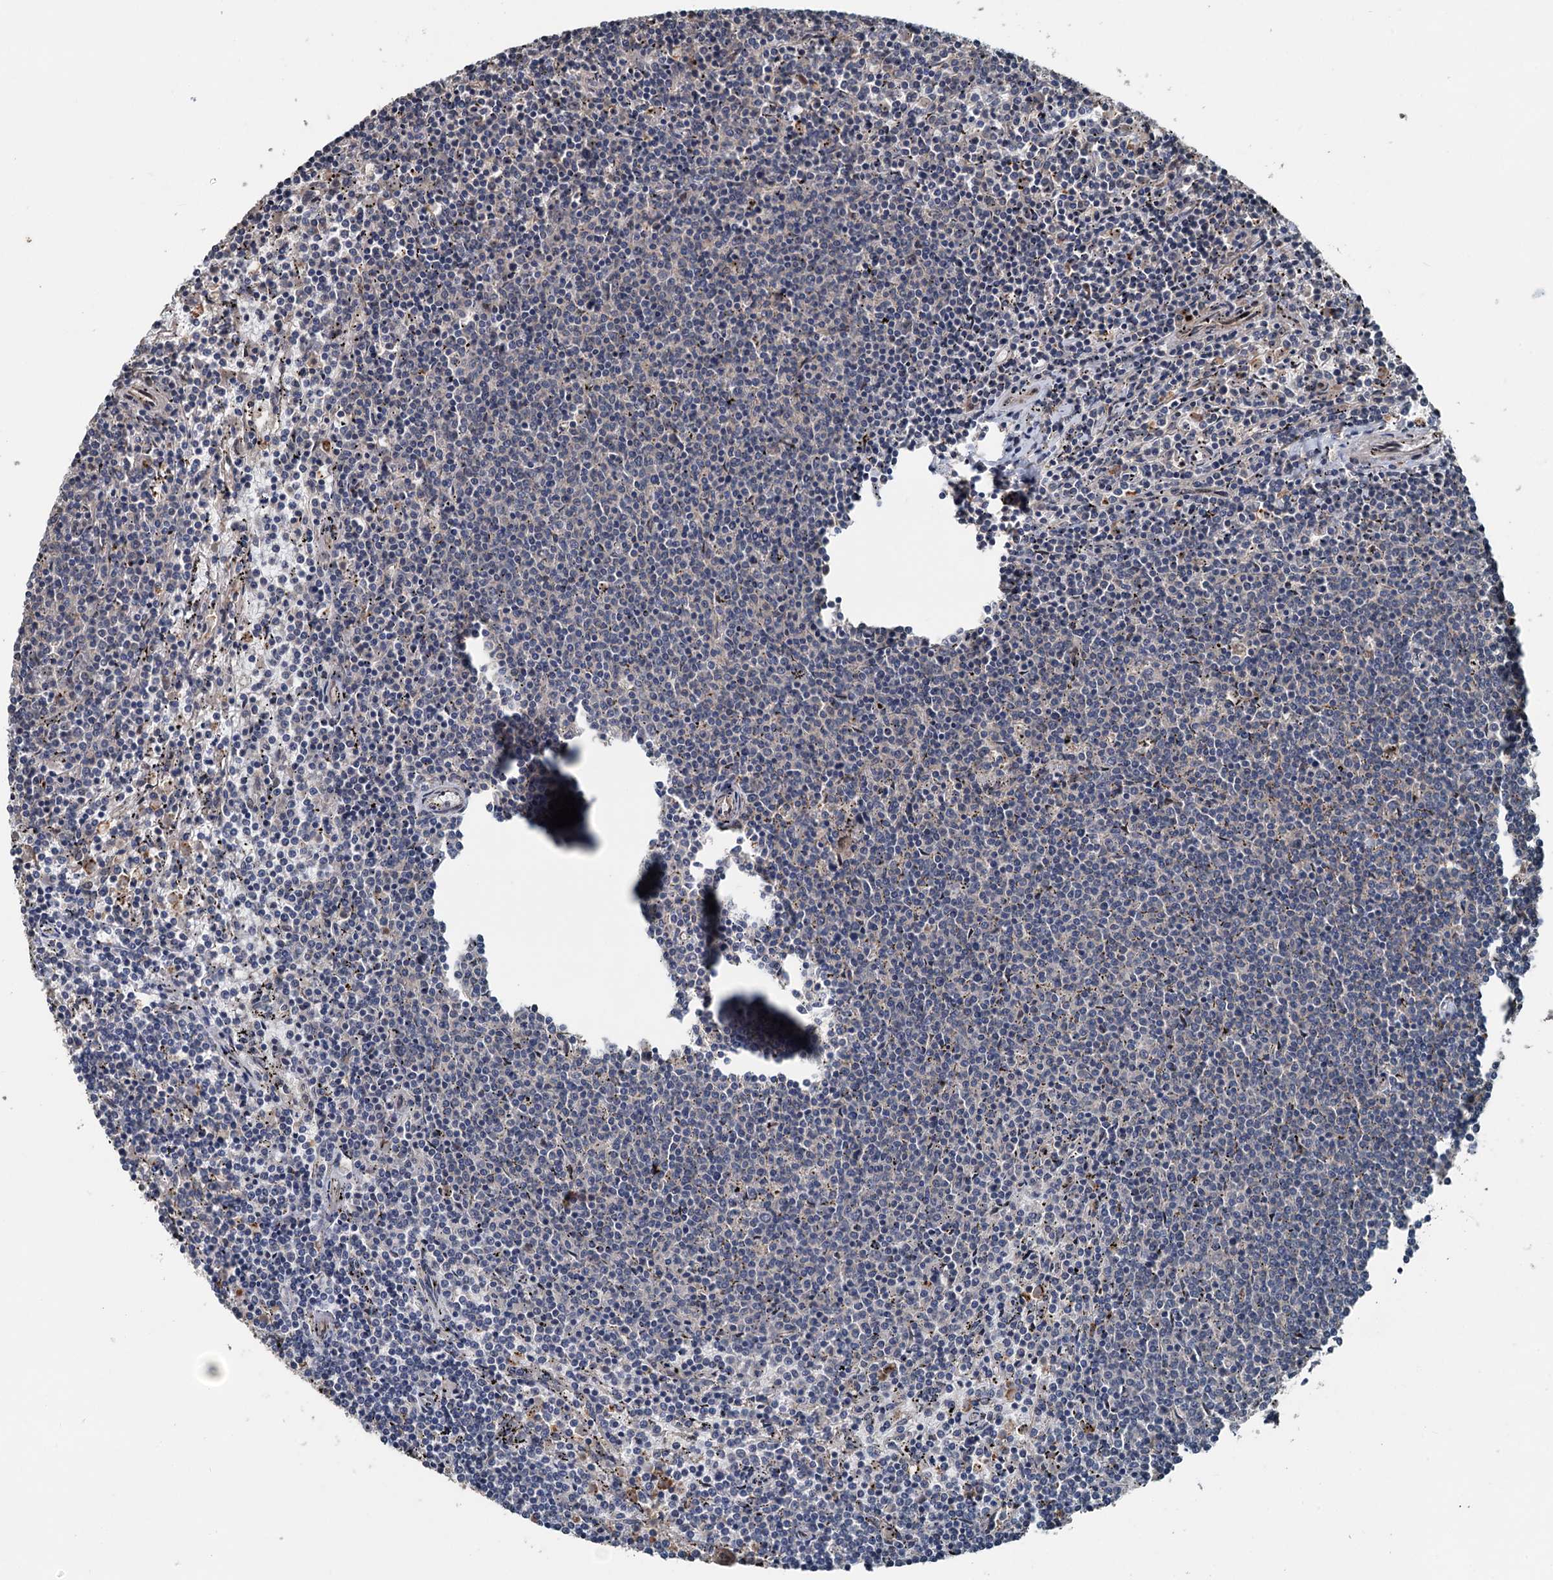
{"staining": {"intensity": "negative", "quantity": "none", "location": "none"}, "tissue": "lymphoma", "cell_type": "Tumor cells", "image_type": "cancer", "snomed": [{"axis": "morphology", "description": "Malignant lymphoma, non-Hodgkin's type, Low grade"}, {"axis": "topography", "description": "Spleen"}], "caption": "IHC of low-grade malignant lymphoma, non-Hodgkin's type exhibits no expression in tumor cells.", "gene": "N4BP2L2", "patient": {"sex": "female", "age": 50}}